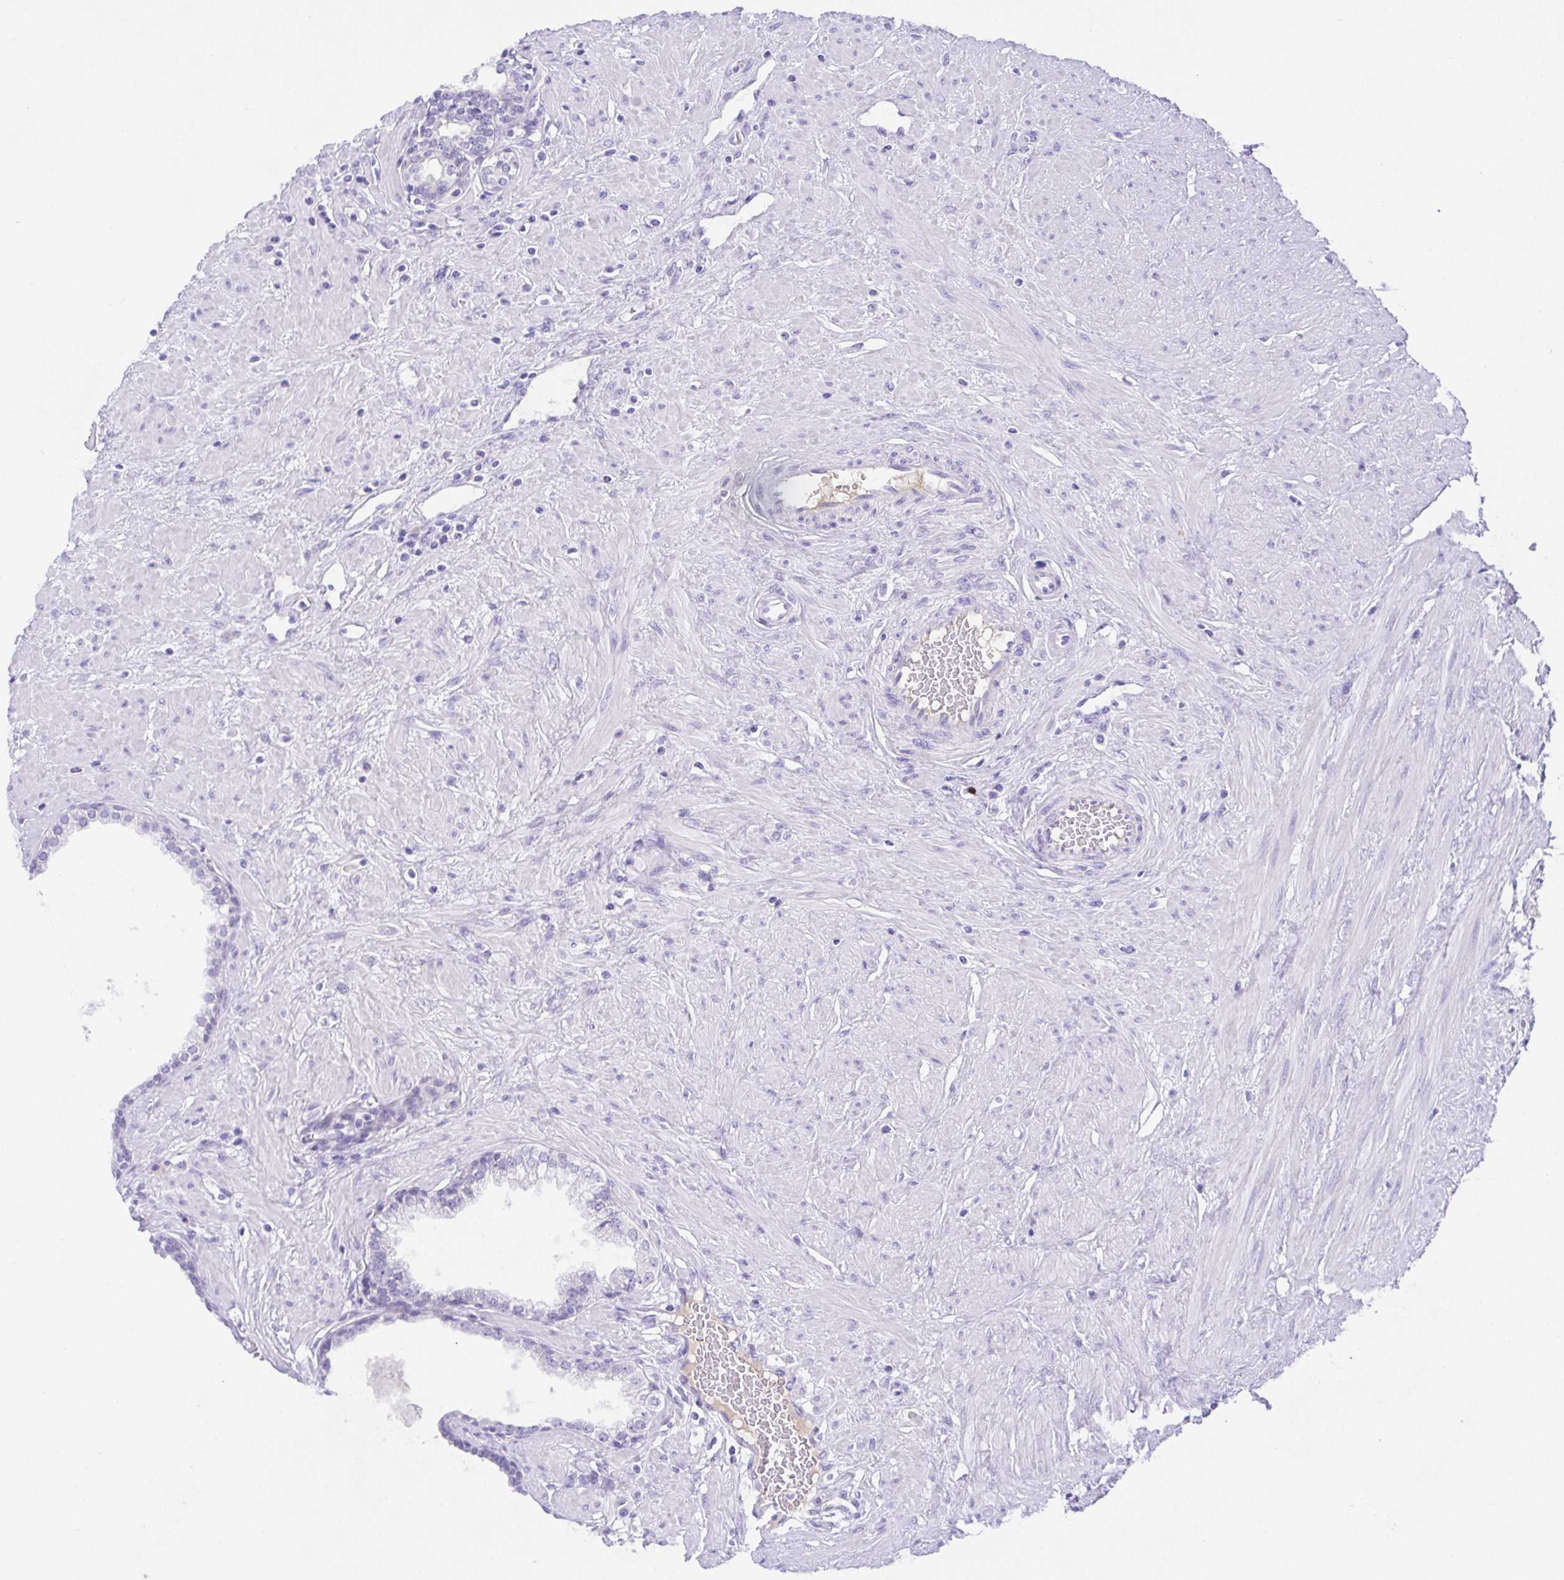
{"staining": {"intensity": "negative", "quantity": "none", "location": "none"}, "tissue": "prostate", "cell_type": "Glandular cells", "image_type": "normal", "snomed": [{"axis": "morphology", "description": "Normal tissue, NOS"}, {"axis": "topography", "description": "Prostate"}], "caption": "DAB (3,3'-diaminobenzidine) immunohistochemical staining of benign prostate reveals no significant staining in glandular cells.", "gene": "SPATA4", "patient": {"sex": "male", "age": 55}}